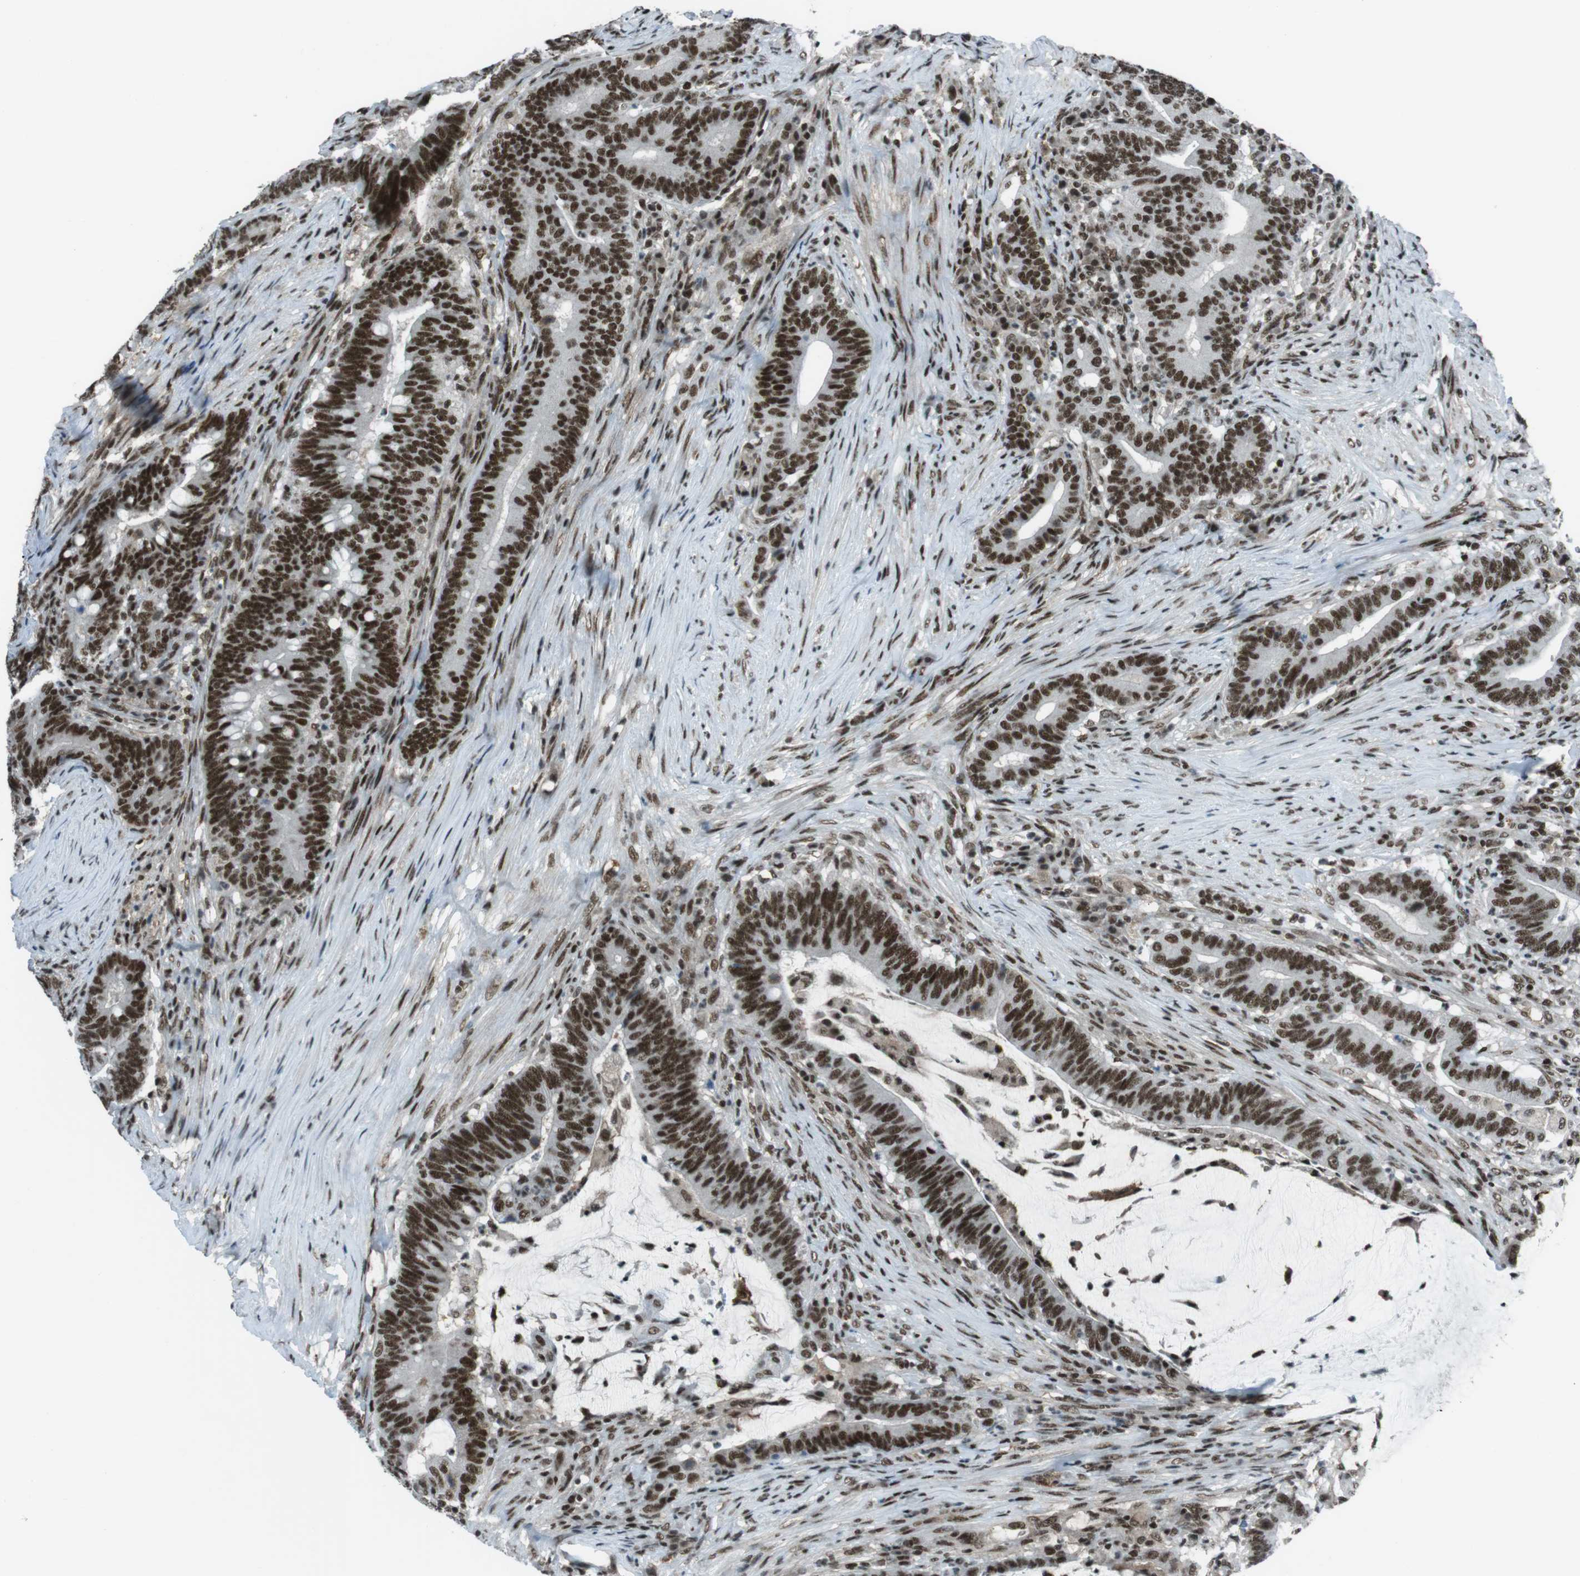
{"staining": {"intensity": "strong", "quantity": ">75%", "location": "nuclear"}, "tissue": "colorectal cancer", "cell_type": "Tumor cells", "image_type": "cancer", "snomed": [{"axis": "morphology", "description": "Normal tissue, NOS"}, {"axis": "morphology", "description": "Adenocarcinoma, NOS"}, {"axis": "topography", "description": "Colon"}], "caption": "Approximately >75% of tumor cells in colorectal cancer (adenocarcinoma) display strong nuclear protein expression as visualized by brown immunohistochemical staining.", "gene": "TAF1", "patient": {"sex": "female", "age": 66}}